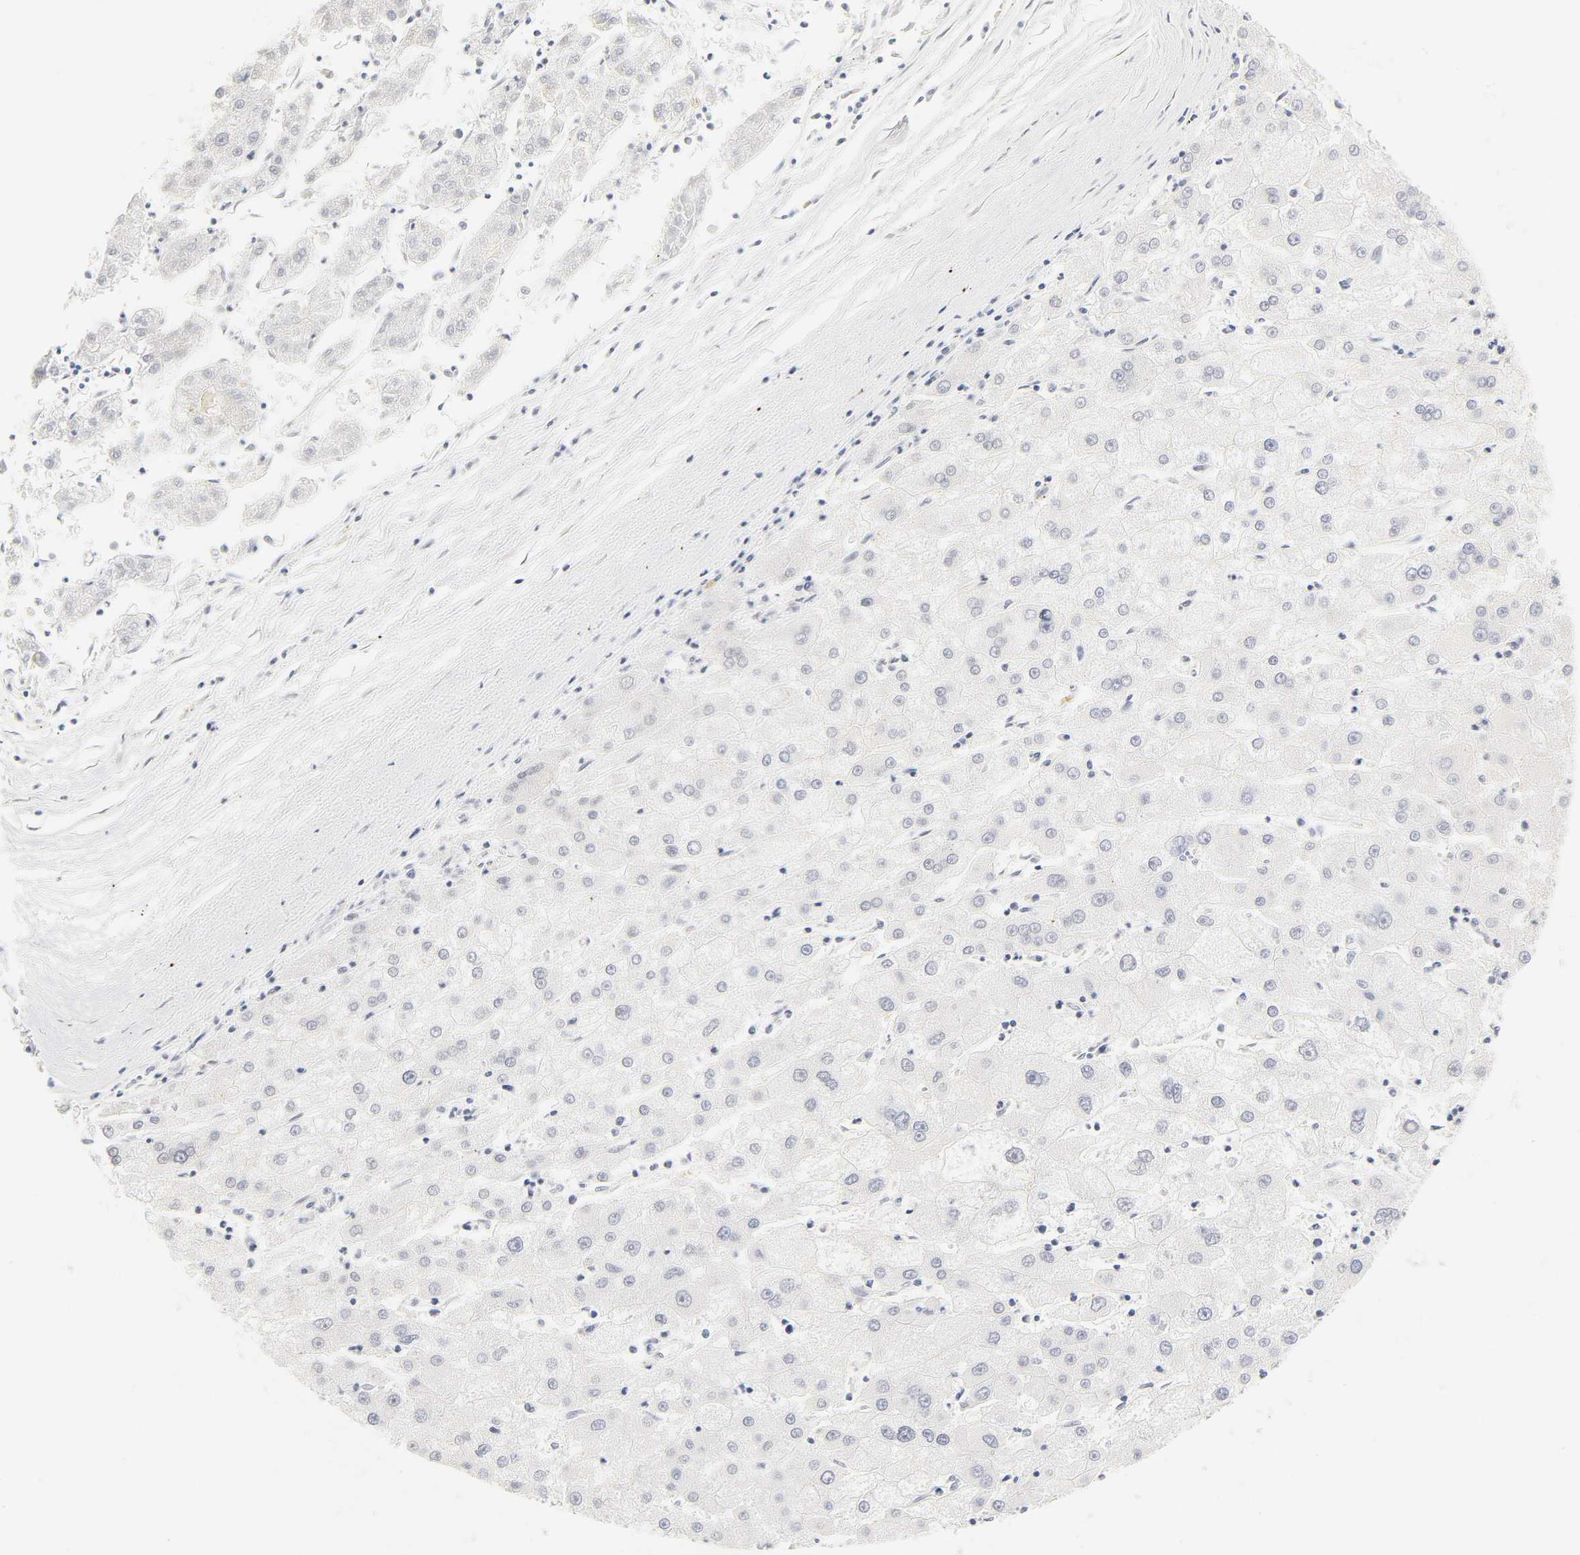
{"staining": {"intensity": "negative", "quantity": "none", "location": "none"}, "tissue": "liver cancer", "cell_type": "Tumor cells", "image_type": "cancer", "snomed": [{"axis": "morphology", "description": "Carcinoma, Hepatocellular, NOS"}, {"axis": "topography", "description": "Liver"}], "caption": "High magnification brightfield microscopy of liver cancer stained with DAB (3,3'-diaminobenzidine) (brown) and counterstained with hematoxylin (blue): tumor cells show no significant expression.", "gene": "MNAT1", "patient": {"sex": "male", "age": 72}}